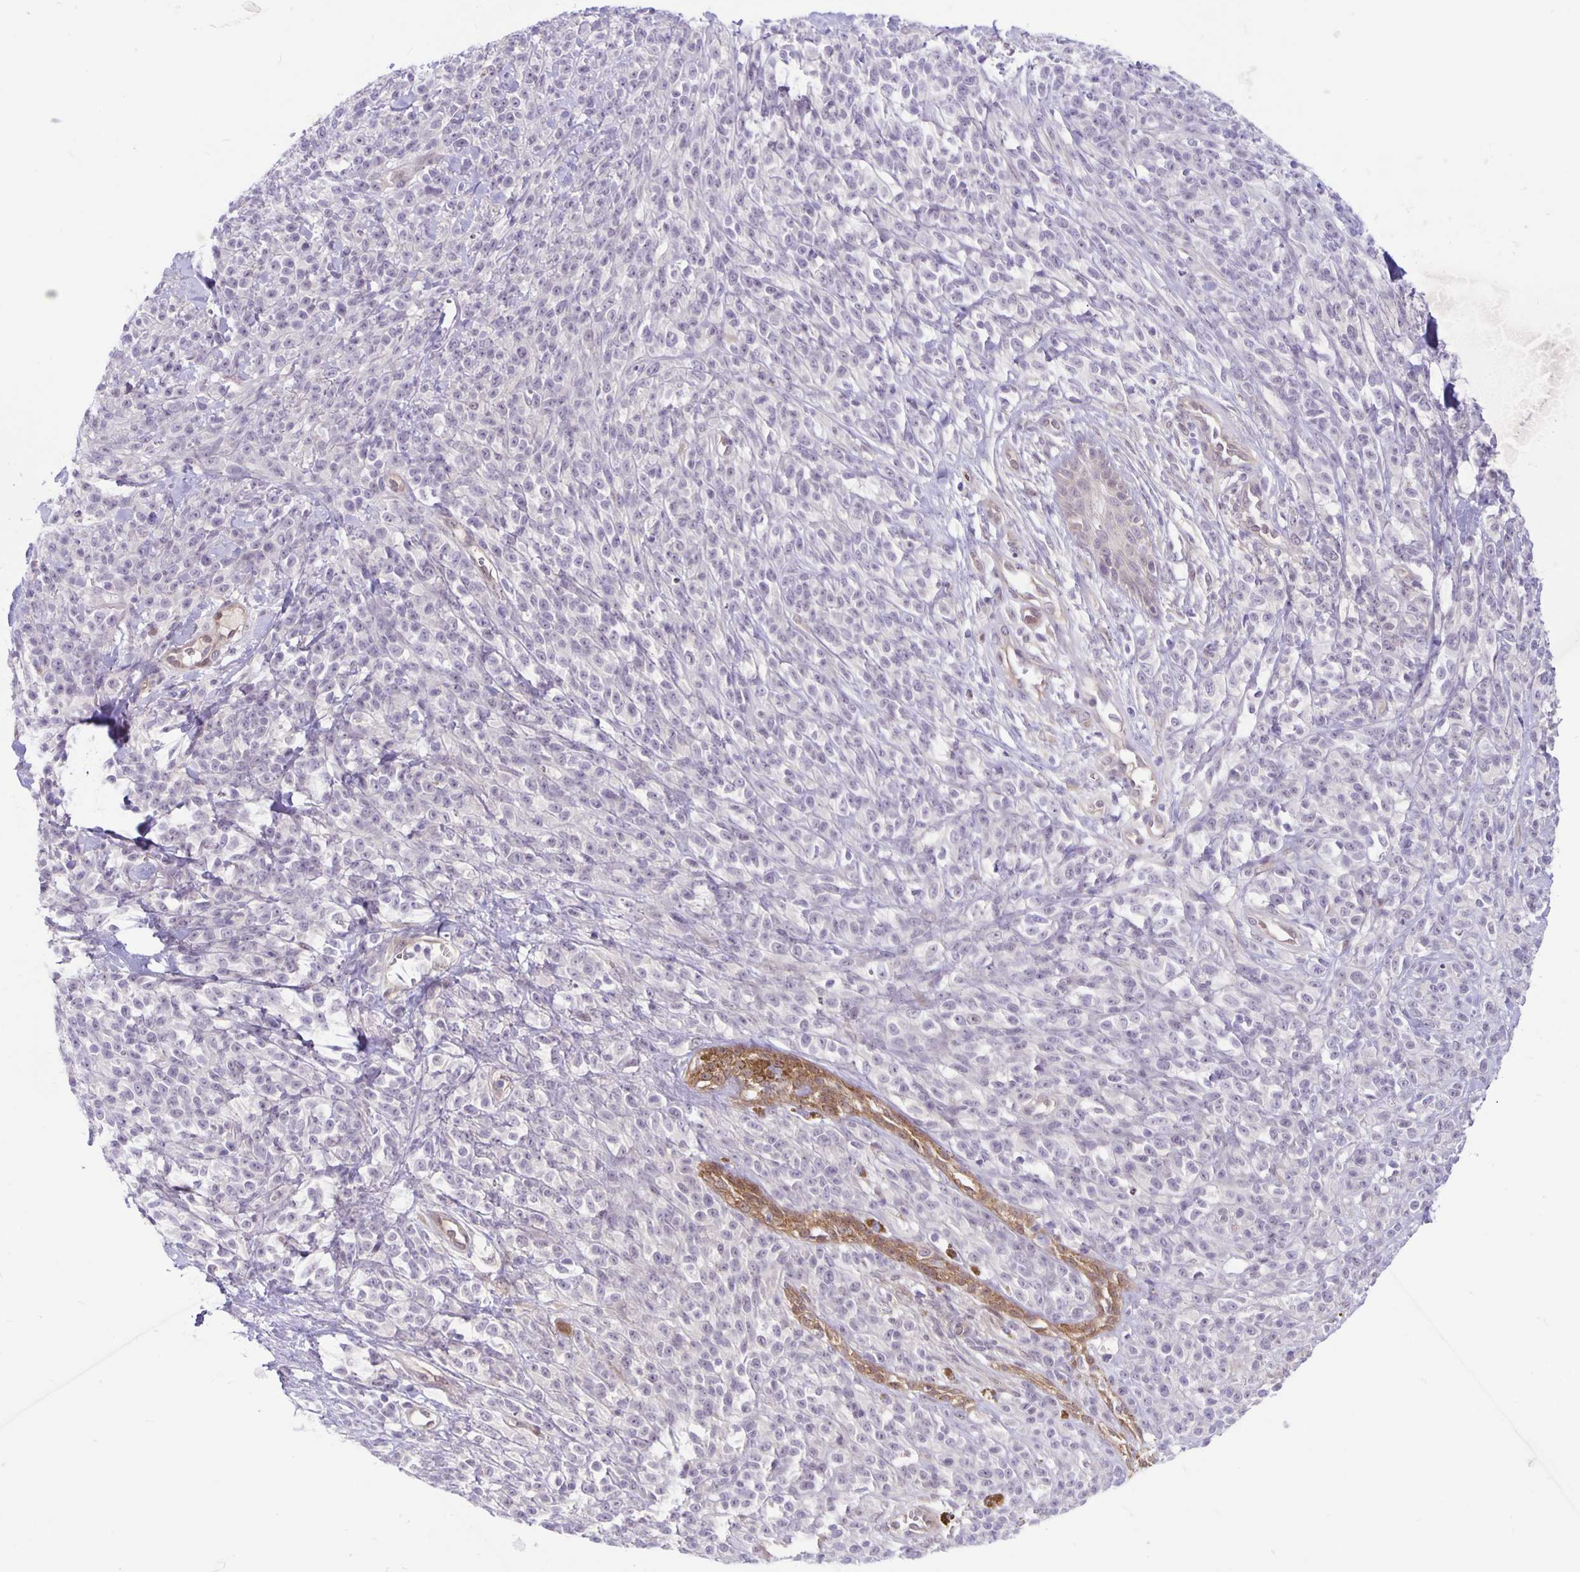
{"staining": {"intensity": "negative", "quantity": "none", "location": "none"}, "tissue": "melanoma", "cell_type": "Tumor cells", "image_type": "cancer", "snomed": [{"axis": "morphology", "description": "Malignant melanoma, NOS"}, {"axis": "topography", "description": "Skin"}, {"axis": "topography", "description": "Skin of trunk"}], "caption": "Immunohistochemistry (IHC) photomicrograph of melanoma stained for a protein (brown), which reveals no expression in tumor cells.", "gene": "TAX1BP3", "patient": {"sex": "male", "age": 74}}